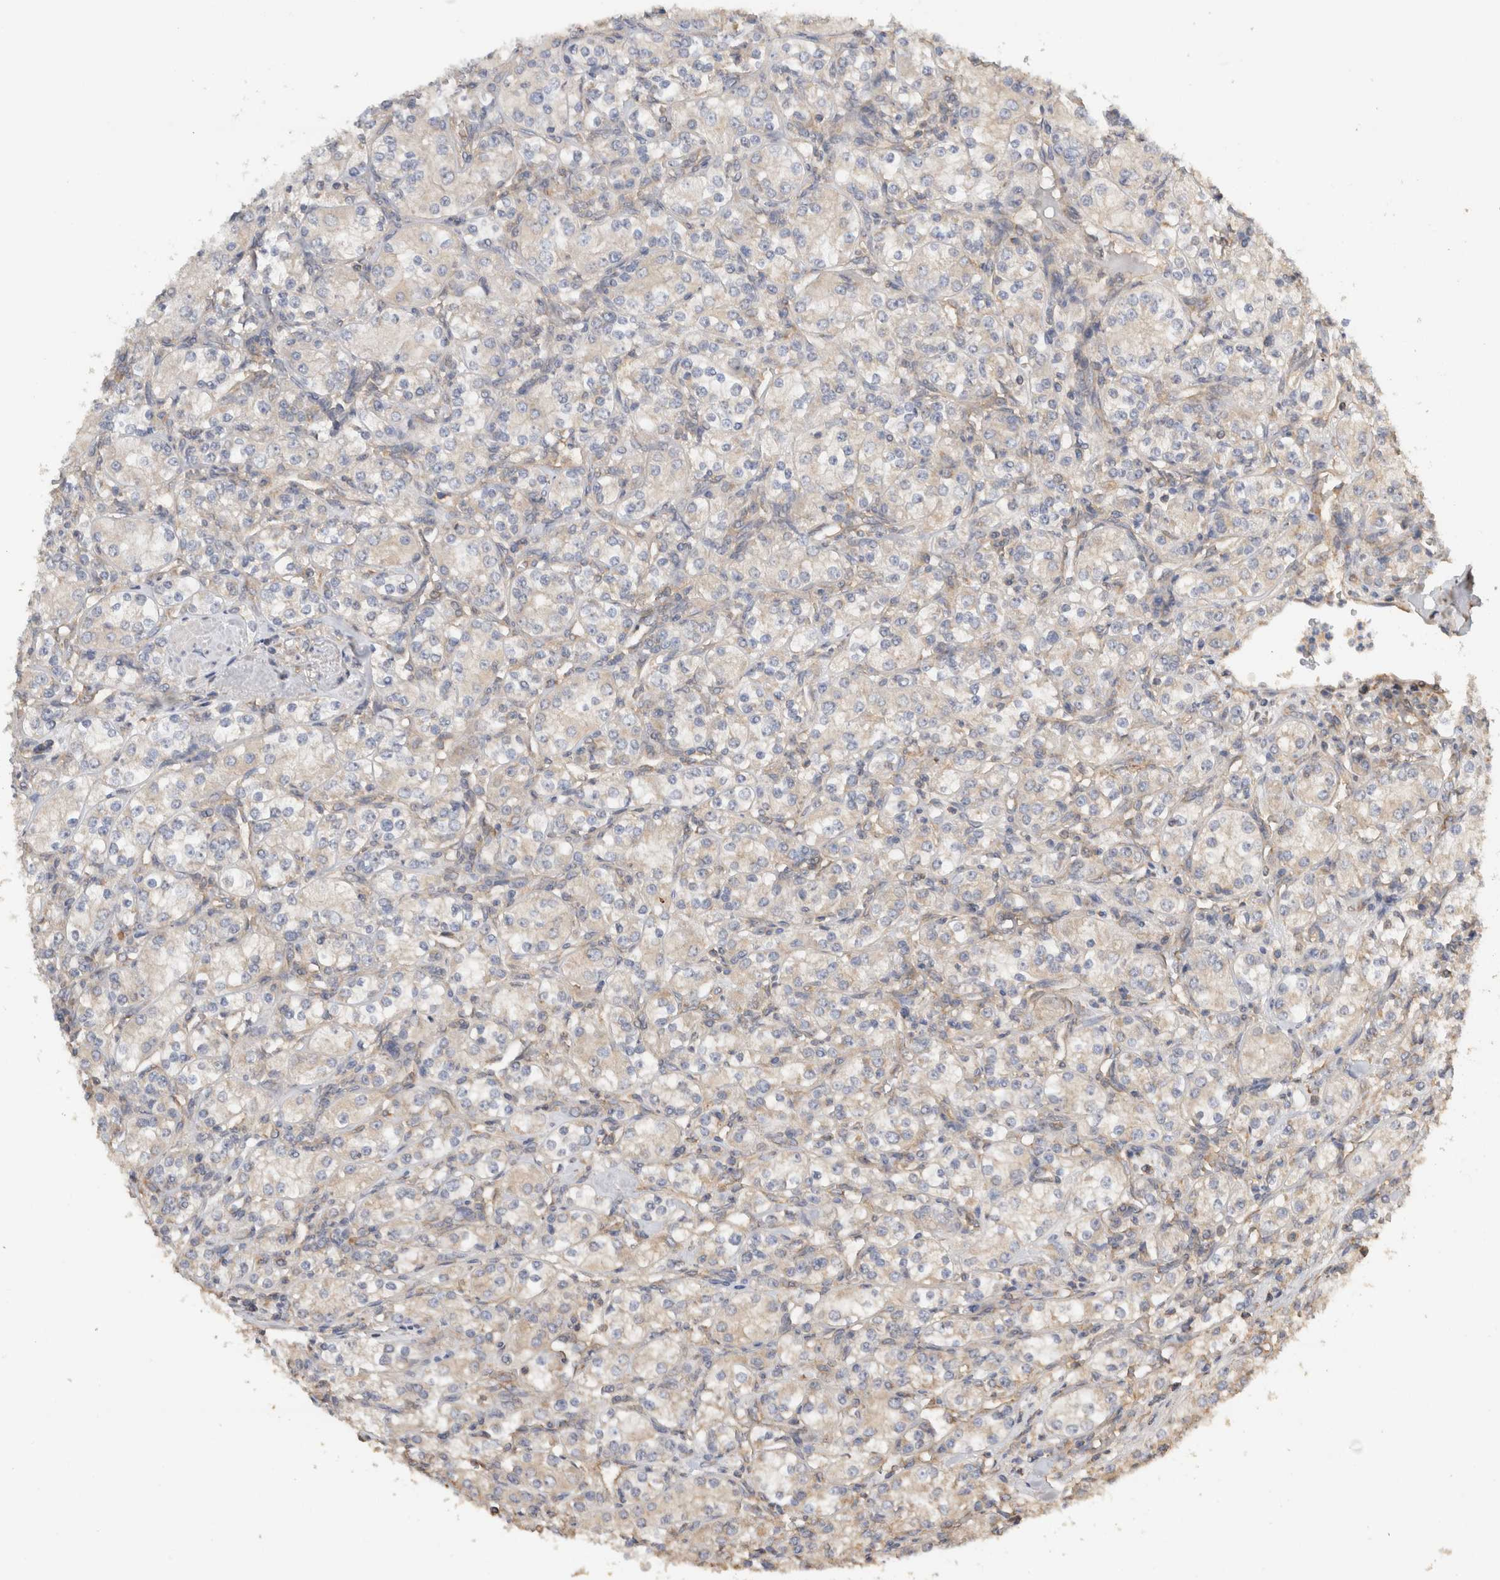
{"staining": {"intensity": "negative", "quantity": "none", "location": "none"}, "tissue": "renal cancer", "cell_type": "Tumor cells", "image_type": "cancer", "snomed": [{"axis": "morphology", "description": "Adenocarcinoma, NOS"}, {"axis": "topography", "description": "Kidney"}], "caption": "Immunohistochemistry (IHC) of human renal adenocarcinoma reveals no positivity in tumor cells. The staining was performed using DAB (3,3'-diaminobenzidine) to visualize the protein expression in brown, while the nuclei were stained in blue with hematoxylin (Magnification: 20x).", "gene": "EIF4G3", "patient": {"sex": "male", "age": 77}}